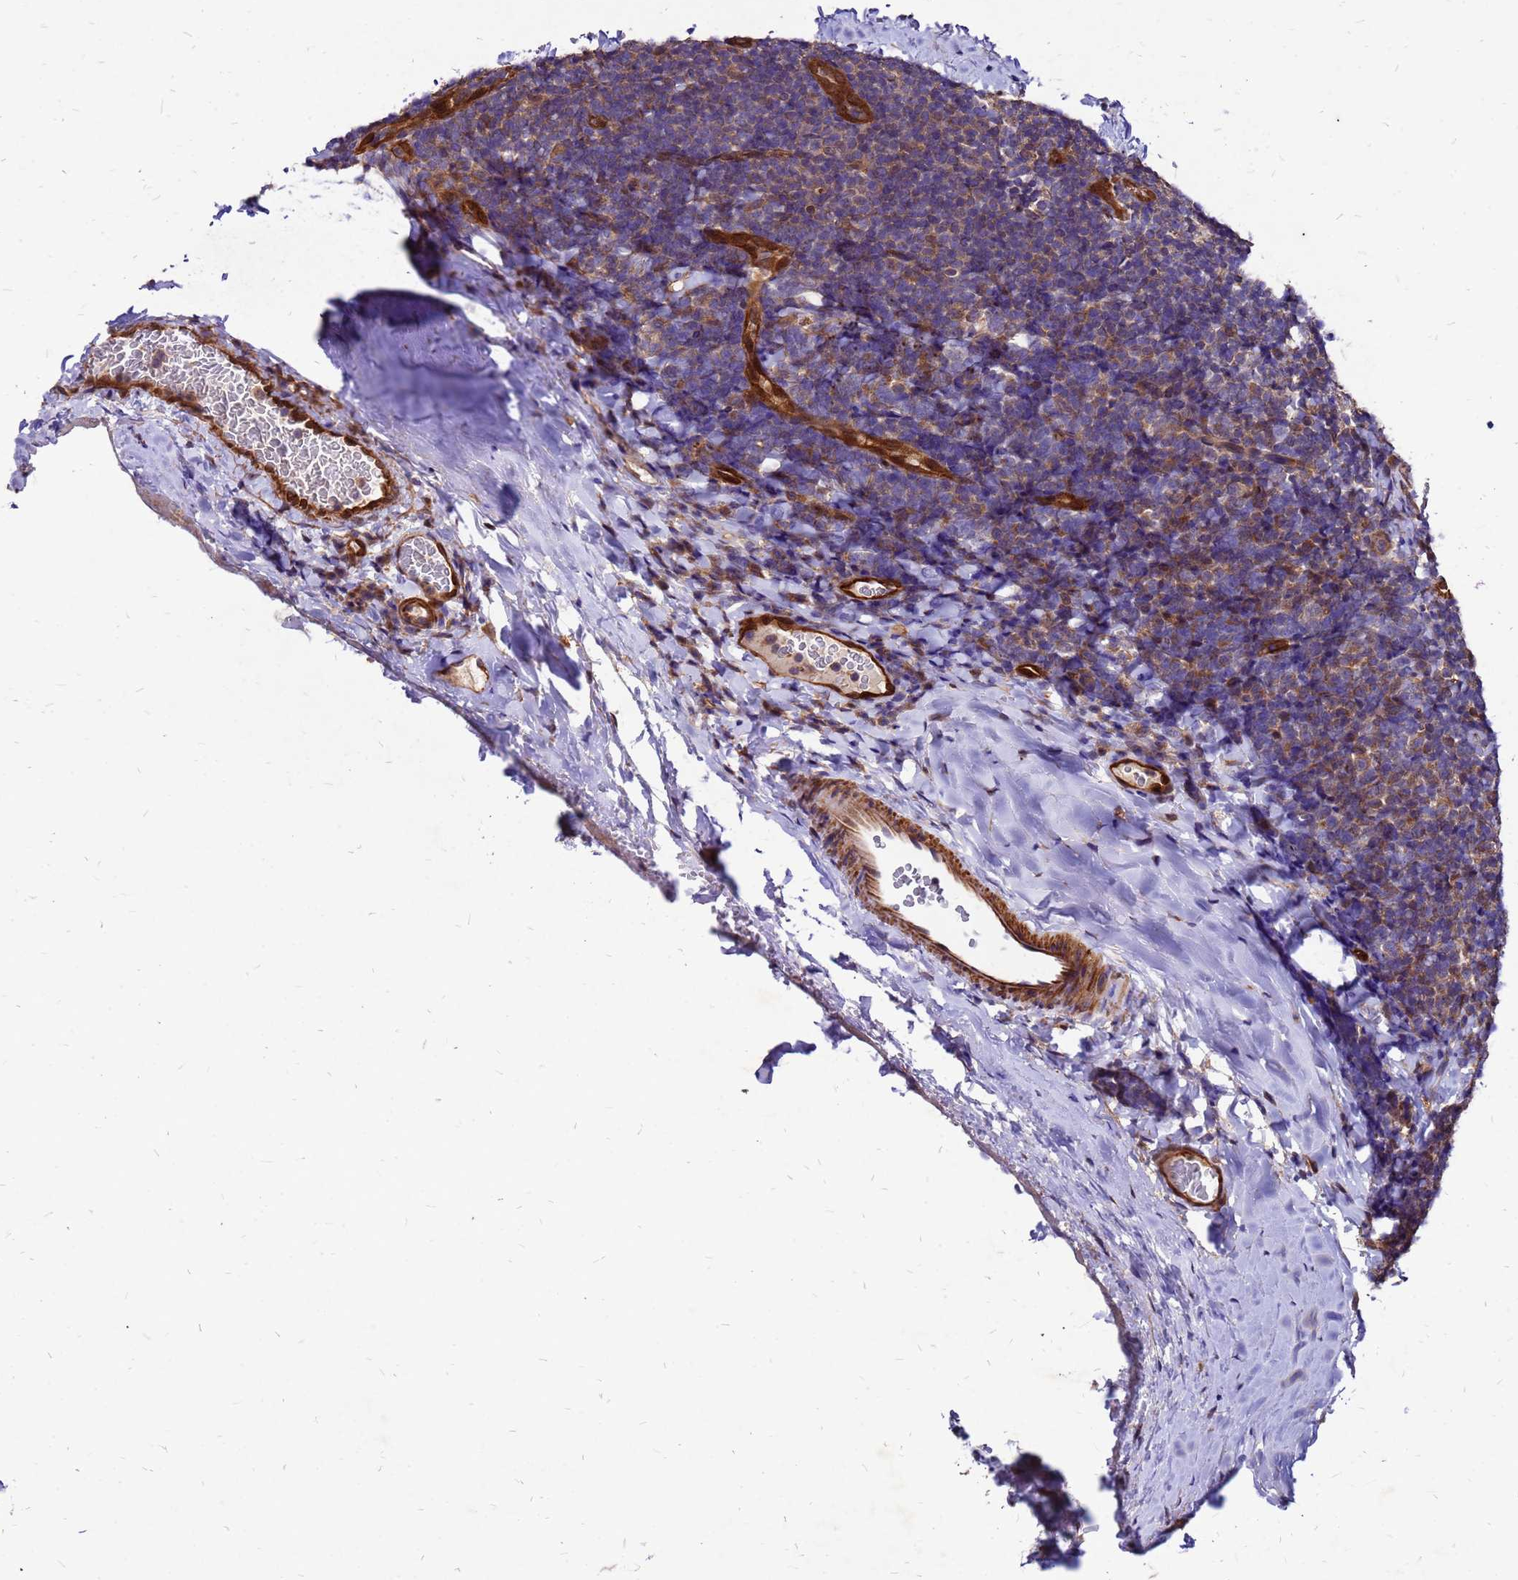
{"staining": {"intensity": "negative", "quantity": "none", "location": "none"}, "tissue": "tonsil", "cell_type": "Germinal center cells", "image_type": "normal", "snomed": [{"axis": "morphology", "description": "Normal tissue, NOS"}, {"axis": "topography", "description": "Tonsil"}], "caption": "This is an immunohistochemistry (IHC) micrograph of normal human tonsil. There is no positivity in germinal center cells.", "gene": "DUSP23", "patient": {"sex": "male", "age": 17}}